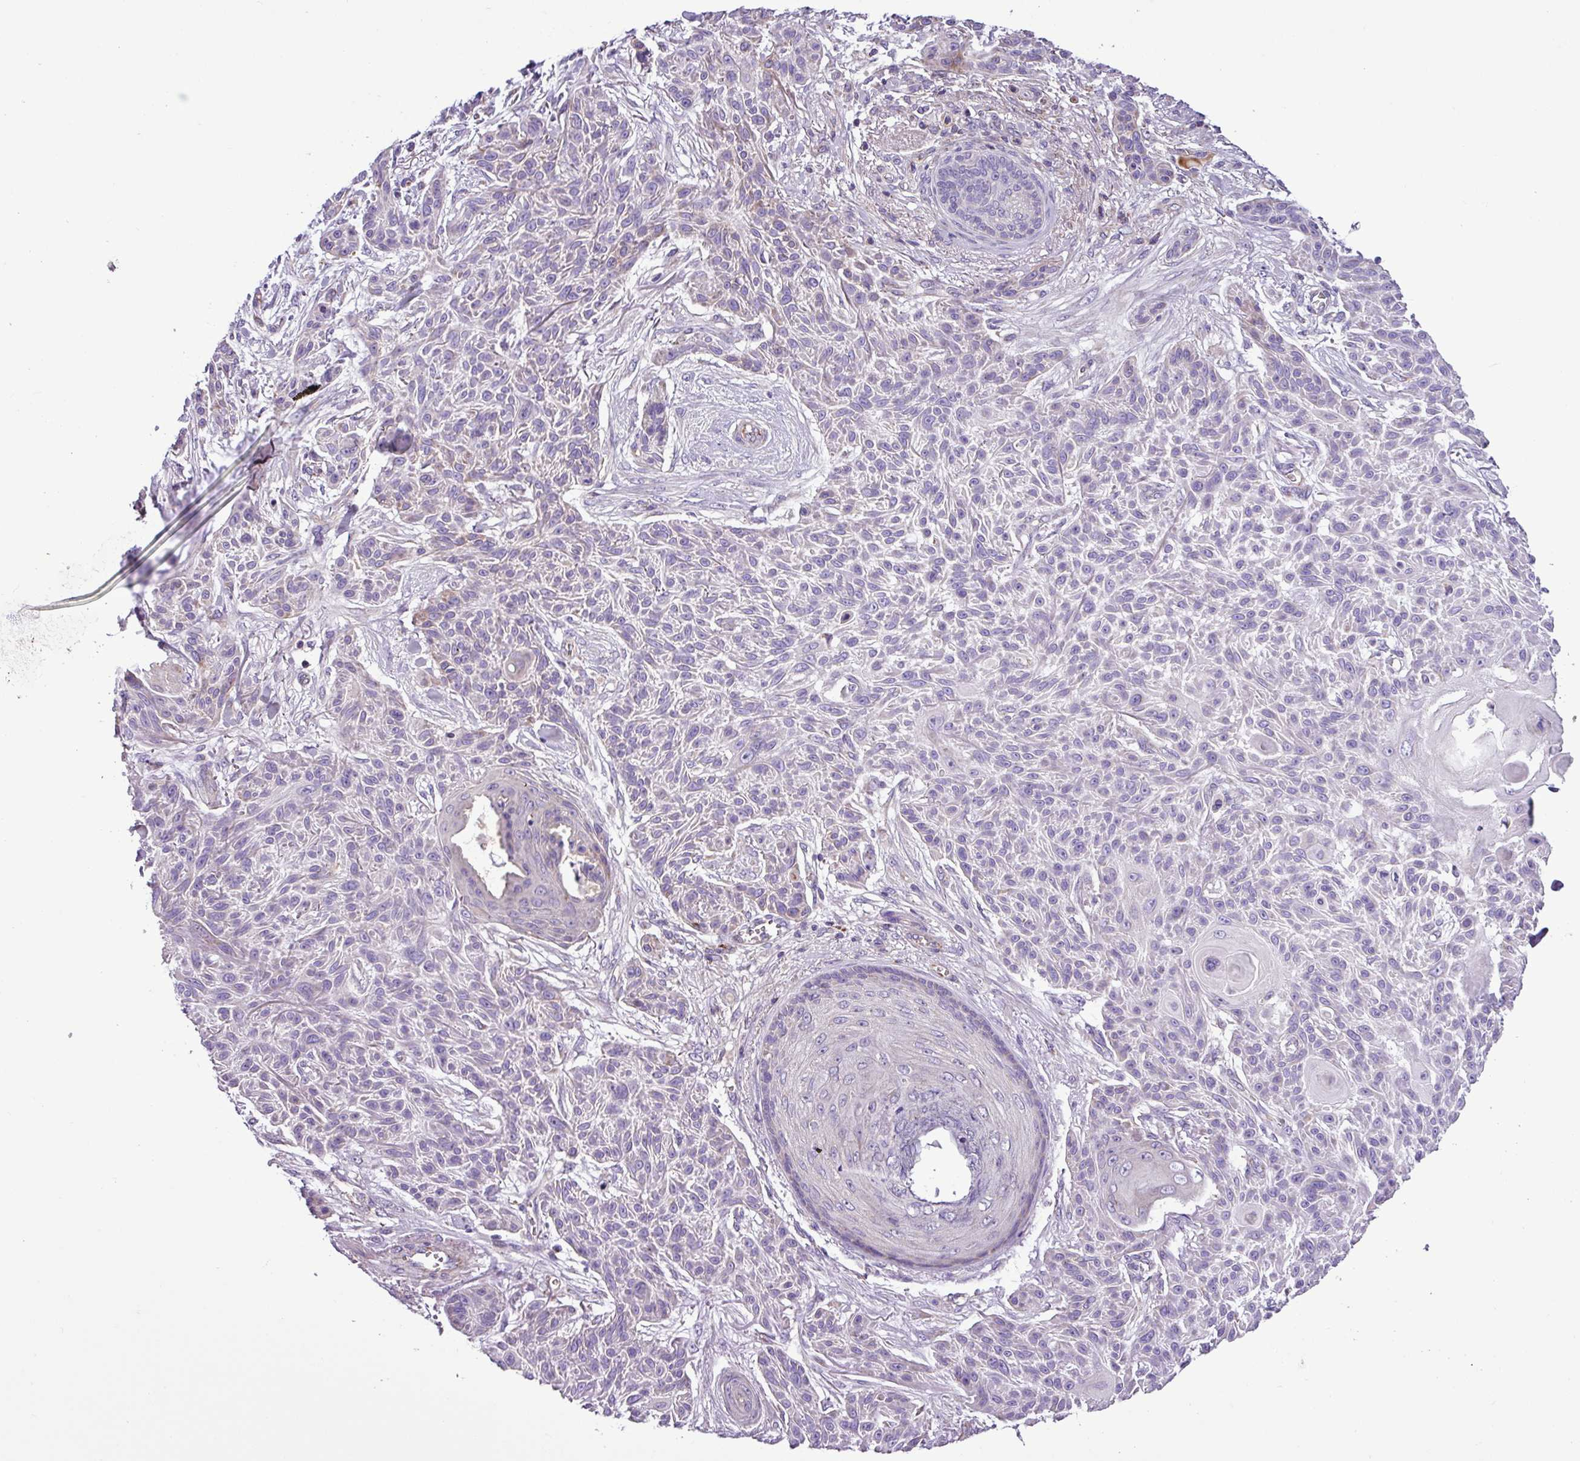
{"staining": {"intensity": "negative", "quantity": "none", "location": "none"}, "tissue": "skin cancer", "cell_type": "Tumor cells", "image_type": "cancer", "snomed": [{"axis": "morphology", "description": "Squamous cell carcinoma, NOS"}, {"axis": "topography", "description": "Skin"}], "caption": "Tumor cells show no significant positivity in skin cancer (squamous cell carcinoma).", "gene": "FAM183A", "patient": {"sex": "male", "age": 86}}